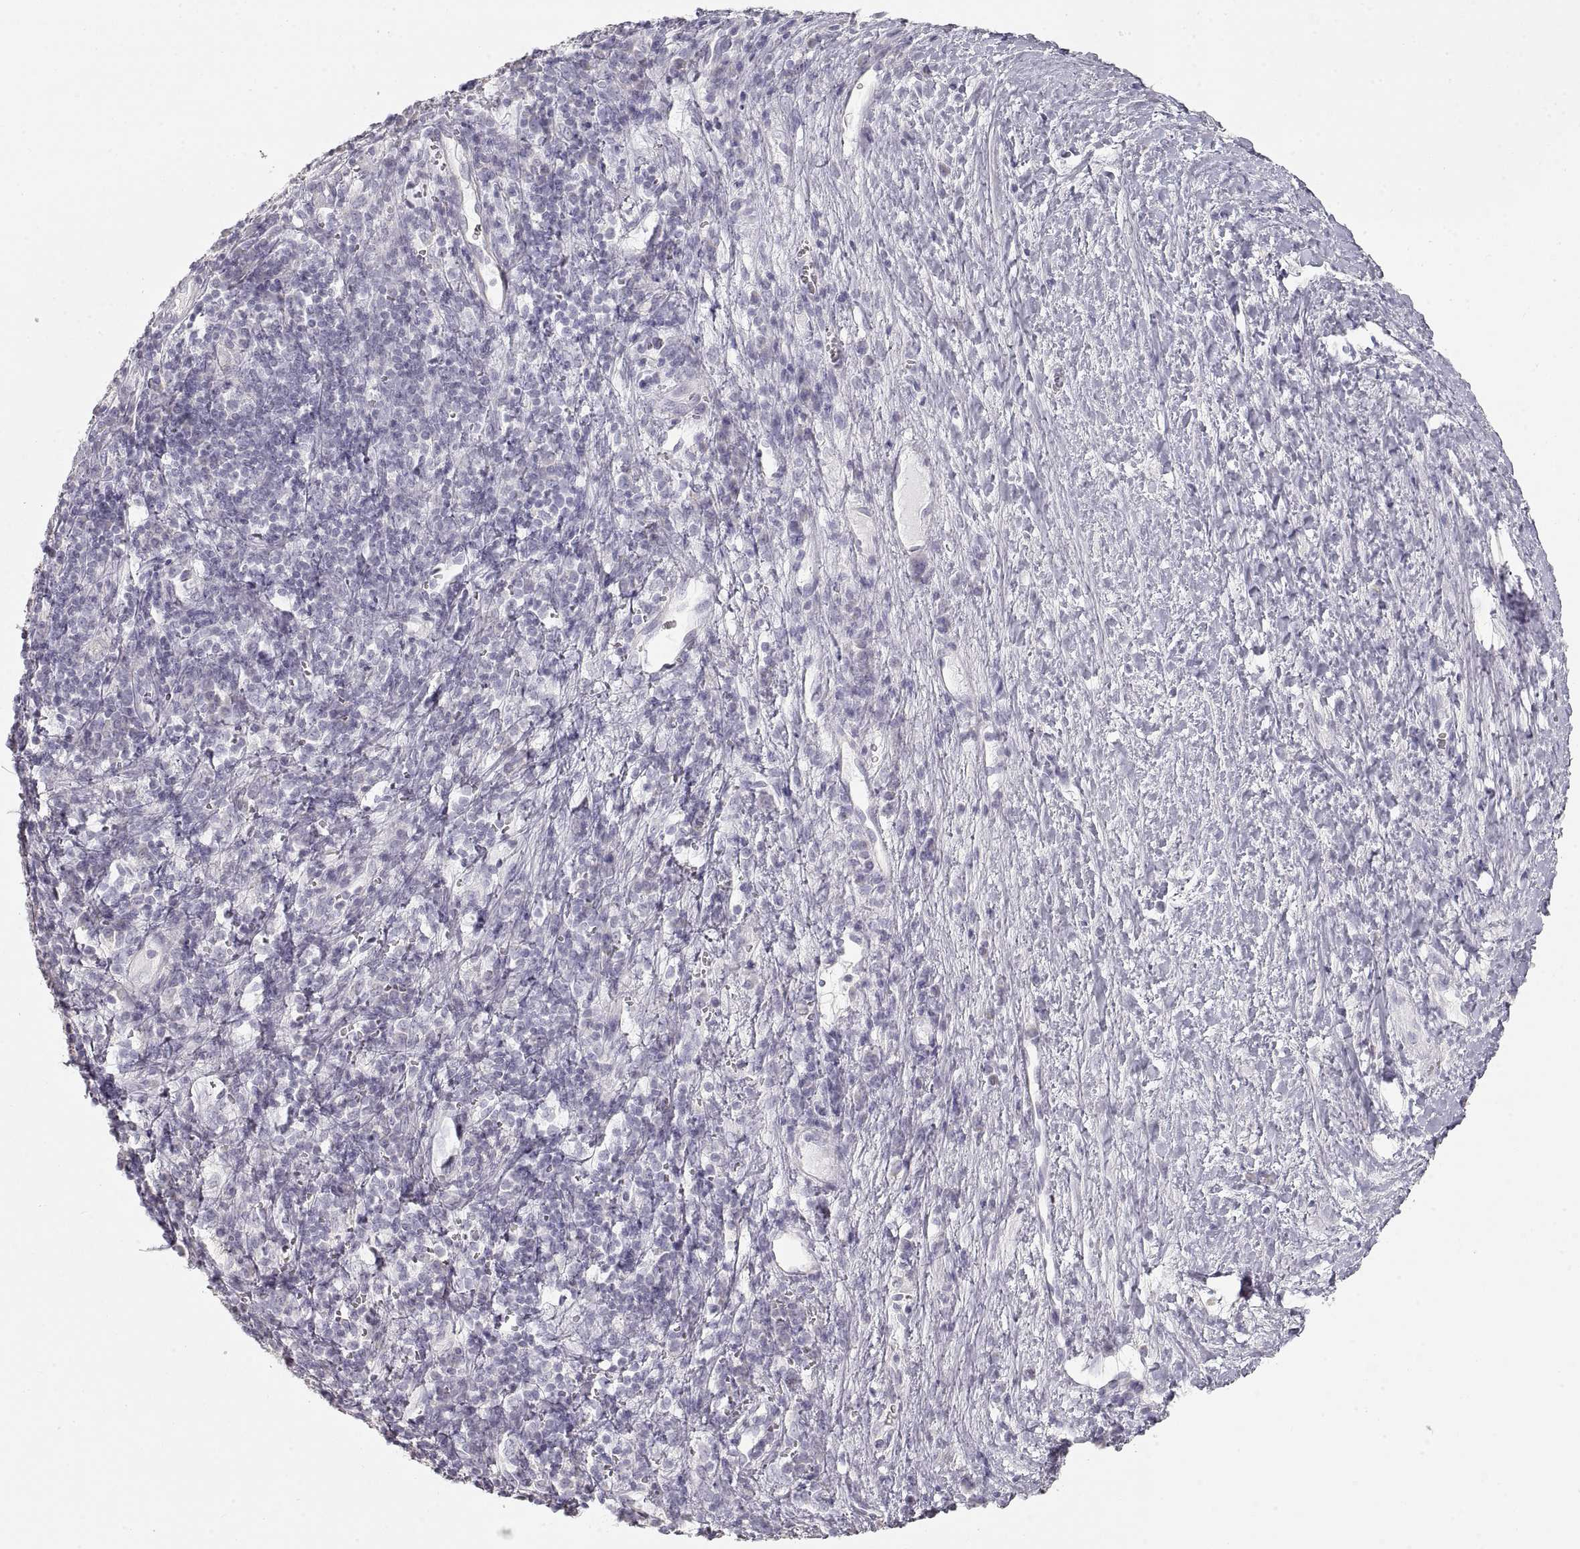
{"staining": {"intensity": "negative", "quantity": "none", "location": "none"}, "tissue": "liver cancer", "cell_type": "Tumor cells", "image_type": "cancer", "snomed": [{"axis": "morphology", "description": "Carcinoma, Hepatocellular, NOS"}, {"axis": "topography", "description": "Liver"}], "caption": "The immunohistochemistry (IHC) image has no significant staining in tumor cells of liver hepatocellular carcinoma tissue. (DAB immunohistochemistry (IHC) visualized using brightfield microscopy, high magnification).", "gene": "ZP3", "patient": {"sex": "female", "age": 60}}